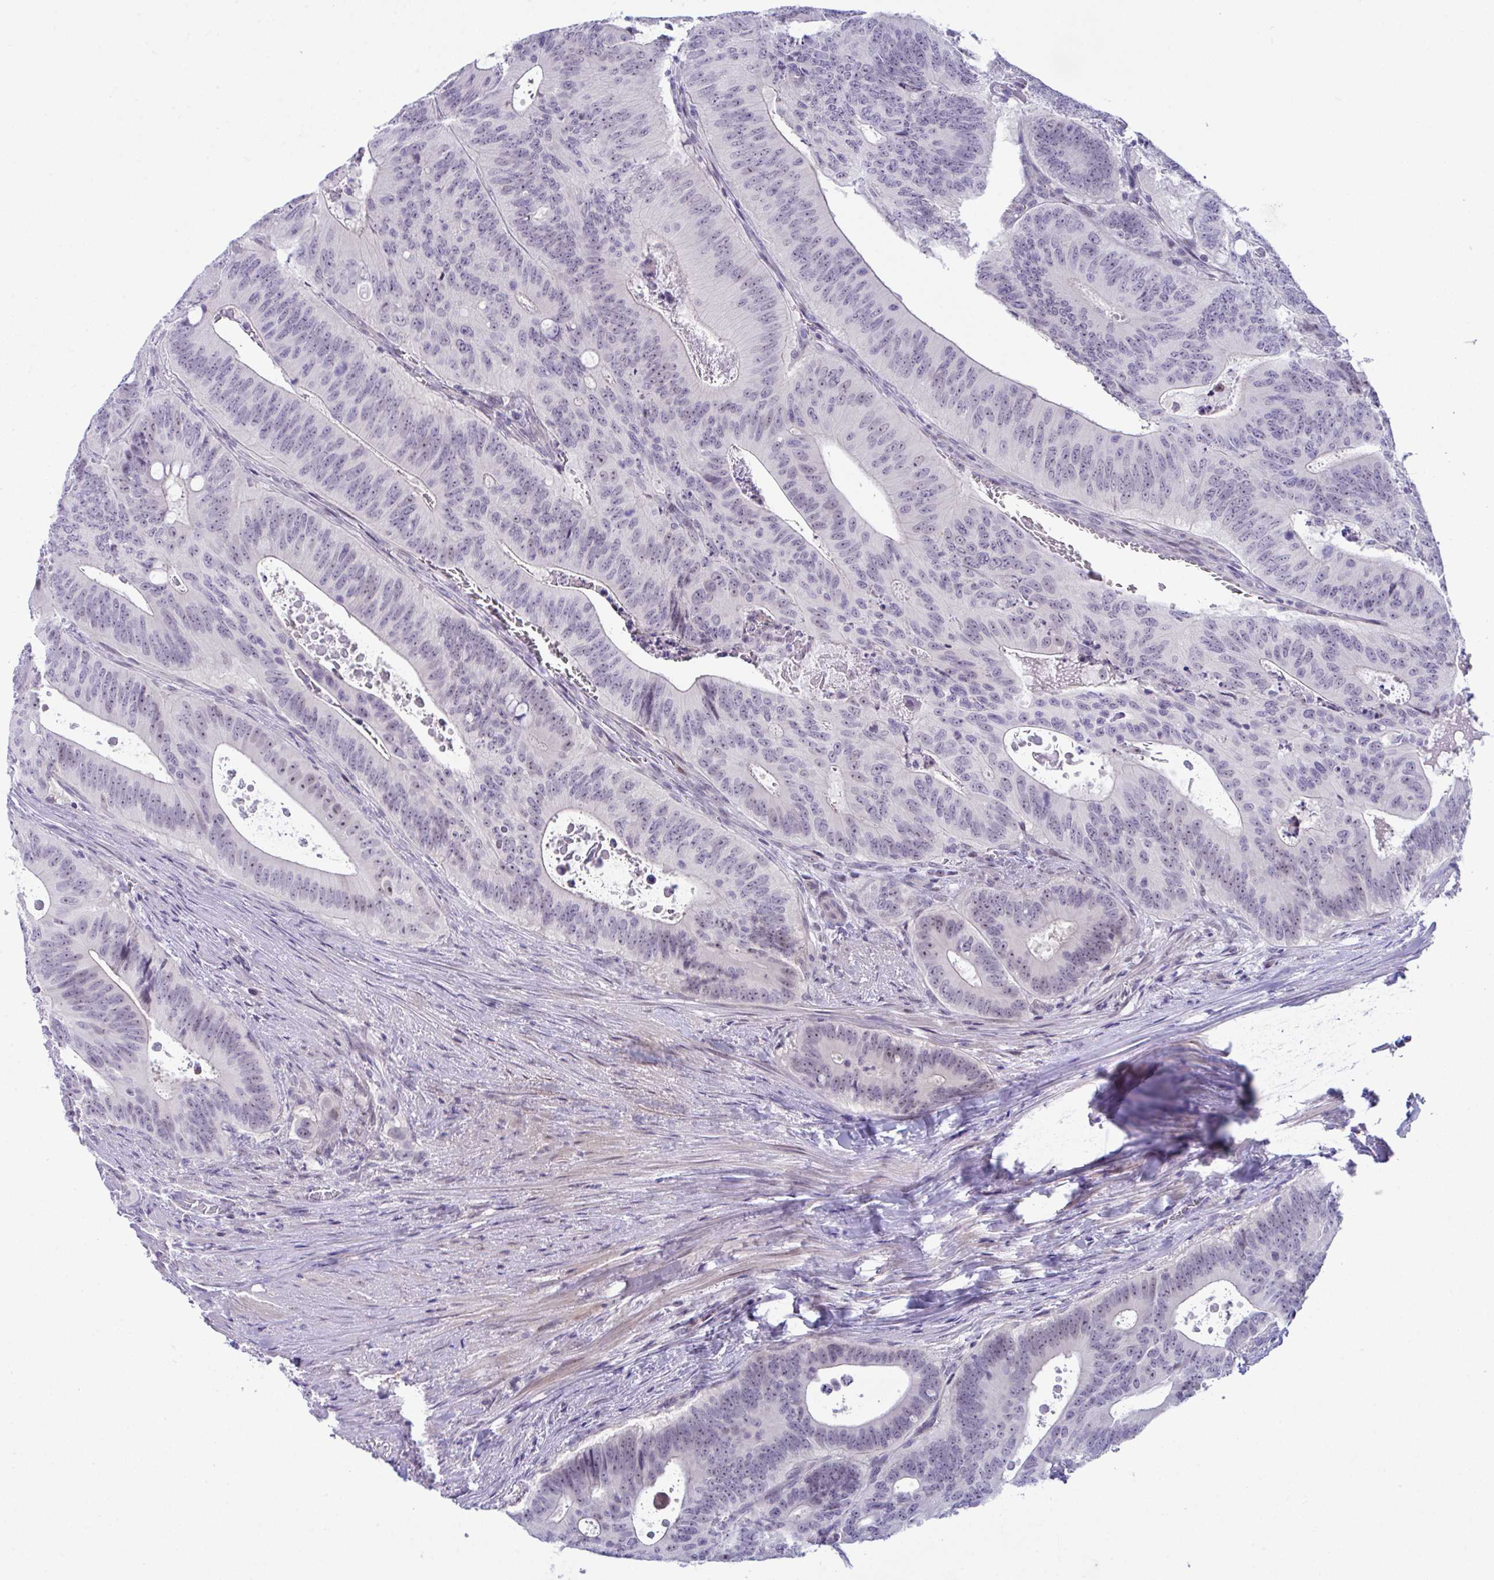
{"staining": {"intensity": "negative", "quantity": "none", "location": "none"}, "tissue": "colorectal cancer", "cell_type": "Tumor cells", "image_type": "cancer", "snomed": [{"axis": "morphology", "description": "Adenocarcinoma, NOS"}, {"axis": "topography", "description": "Colon"}], "caption": "DAB immunohistochemical staining of colorectal cancer displays no significant expression in tumor cells.", "gene": "USP35", "patient": {"sex": "male", "age": 62}}